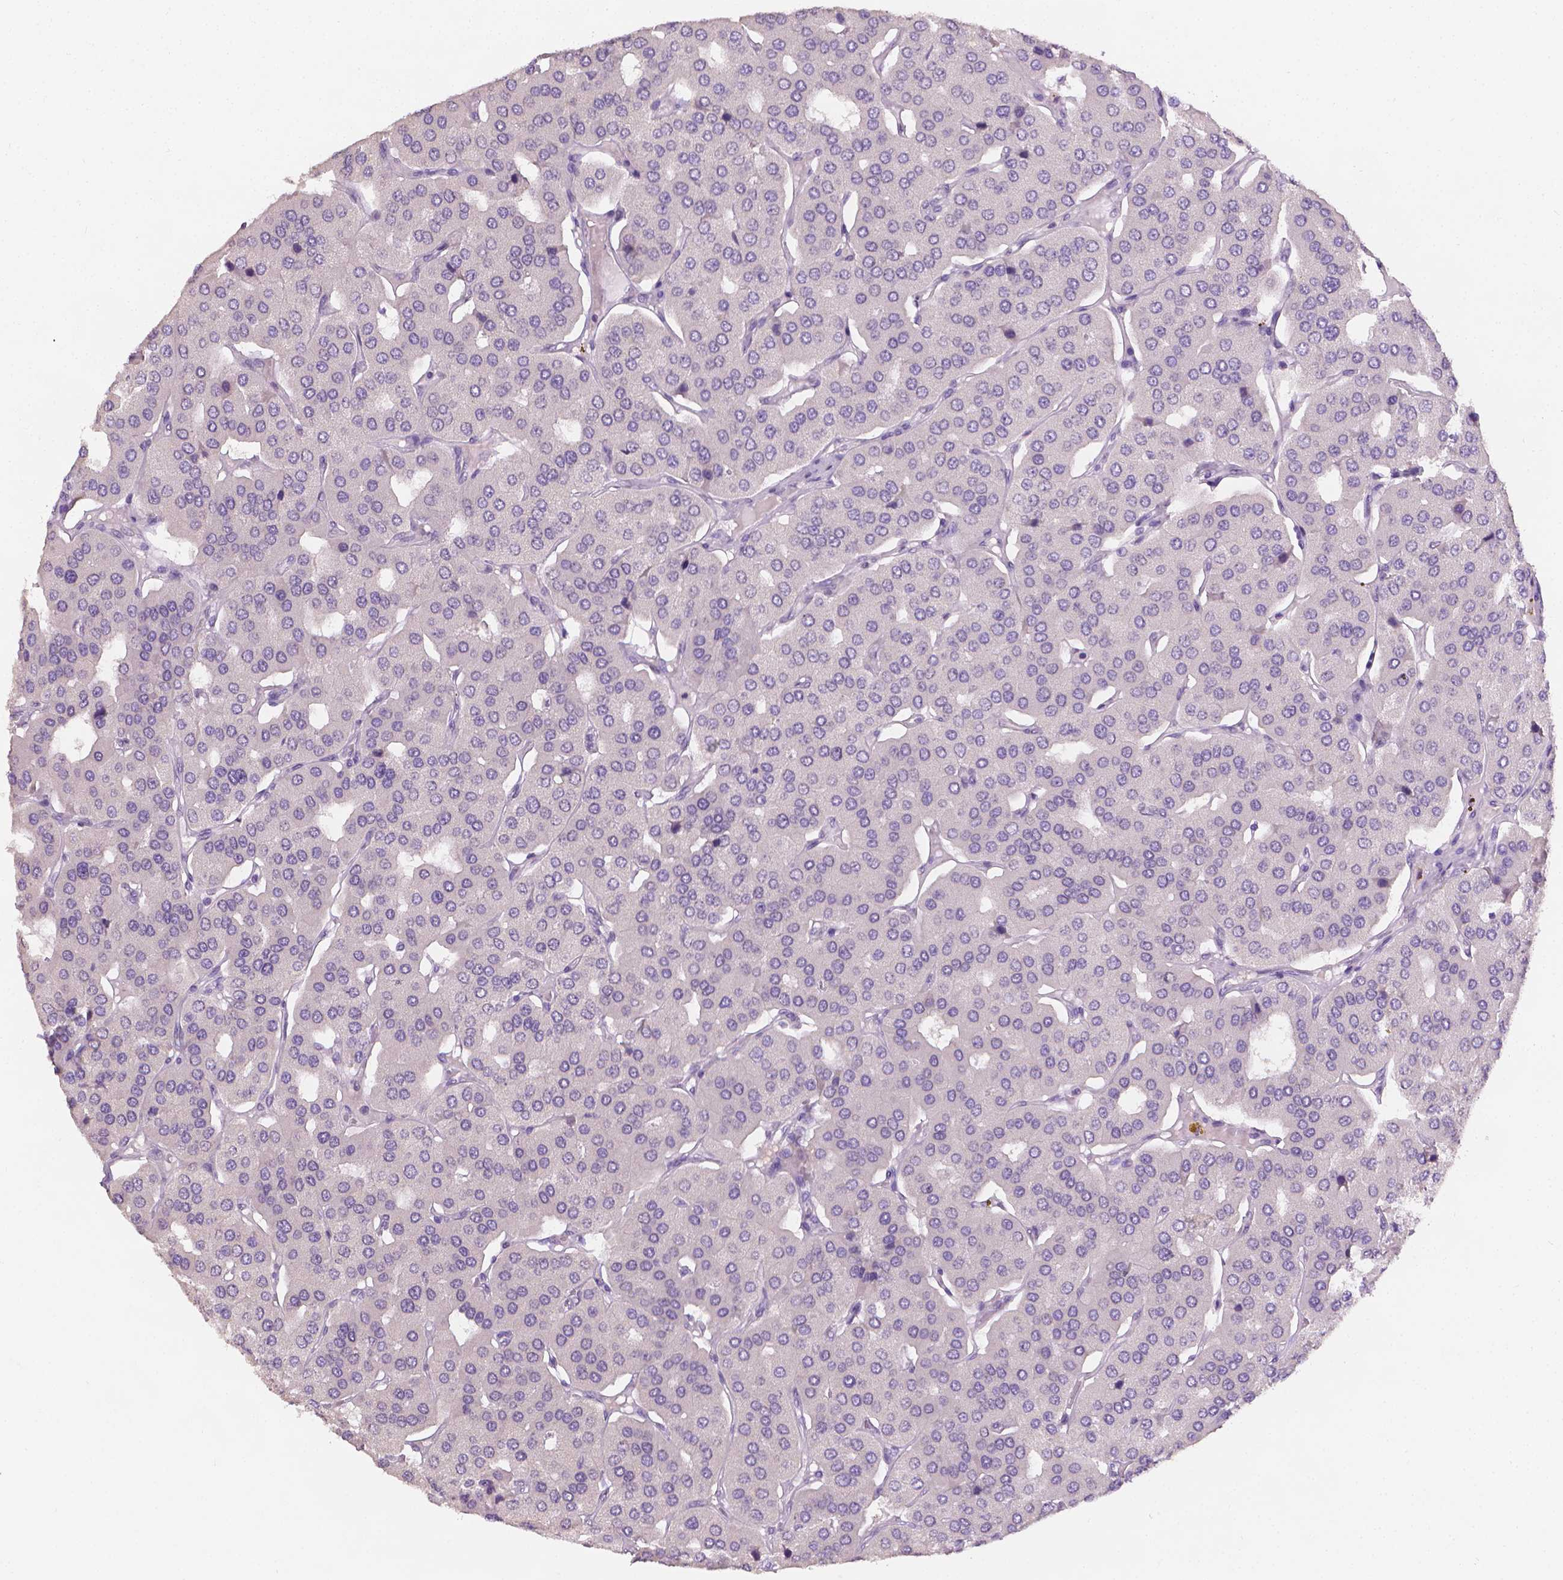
{"staining": {"intensity": "negative", "quantity": "none", "location": "none"}, "tissue": "parathyroid gland", "cell_type": "Glandular cells", "image_type": "normal", "snomed": [{"axis": "morphology", "description": "Normal tissue, NOS"}, {"axis": "morphology", "description": "Adenoma, NOS"}, {"axis": "topography", "description": "Parathyroid gland"}], "caption": "High power microscopy micrograph of an immunohistochemistry histopathology image of unremarkable parathyroid gland, revealing no significant staining in glandular cells. Brightfield microscopy of IHC stained with DAB (brown) and hematoxylin (blue), captured at high magnification.", "gene": "FASN", "patient": {"sex": "female", "age": 86}}